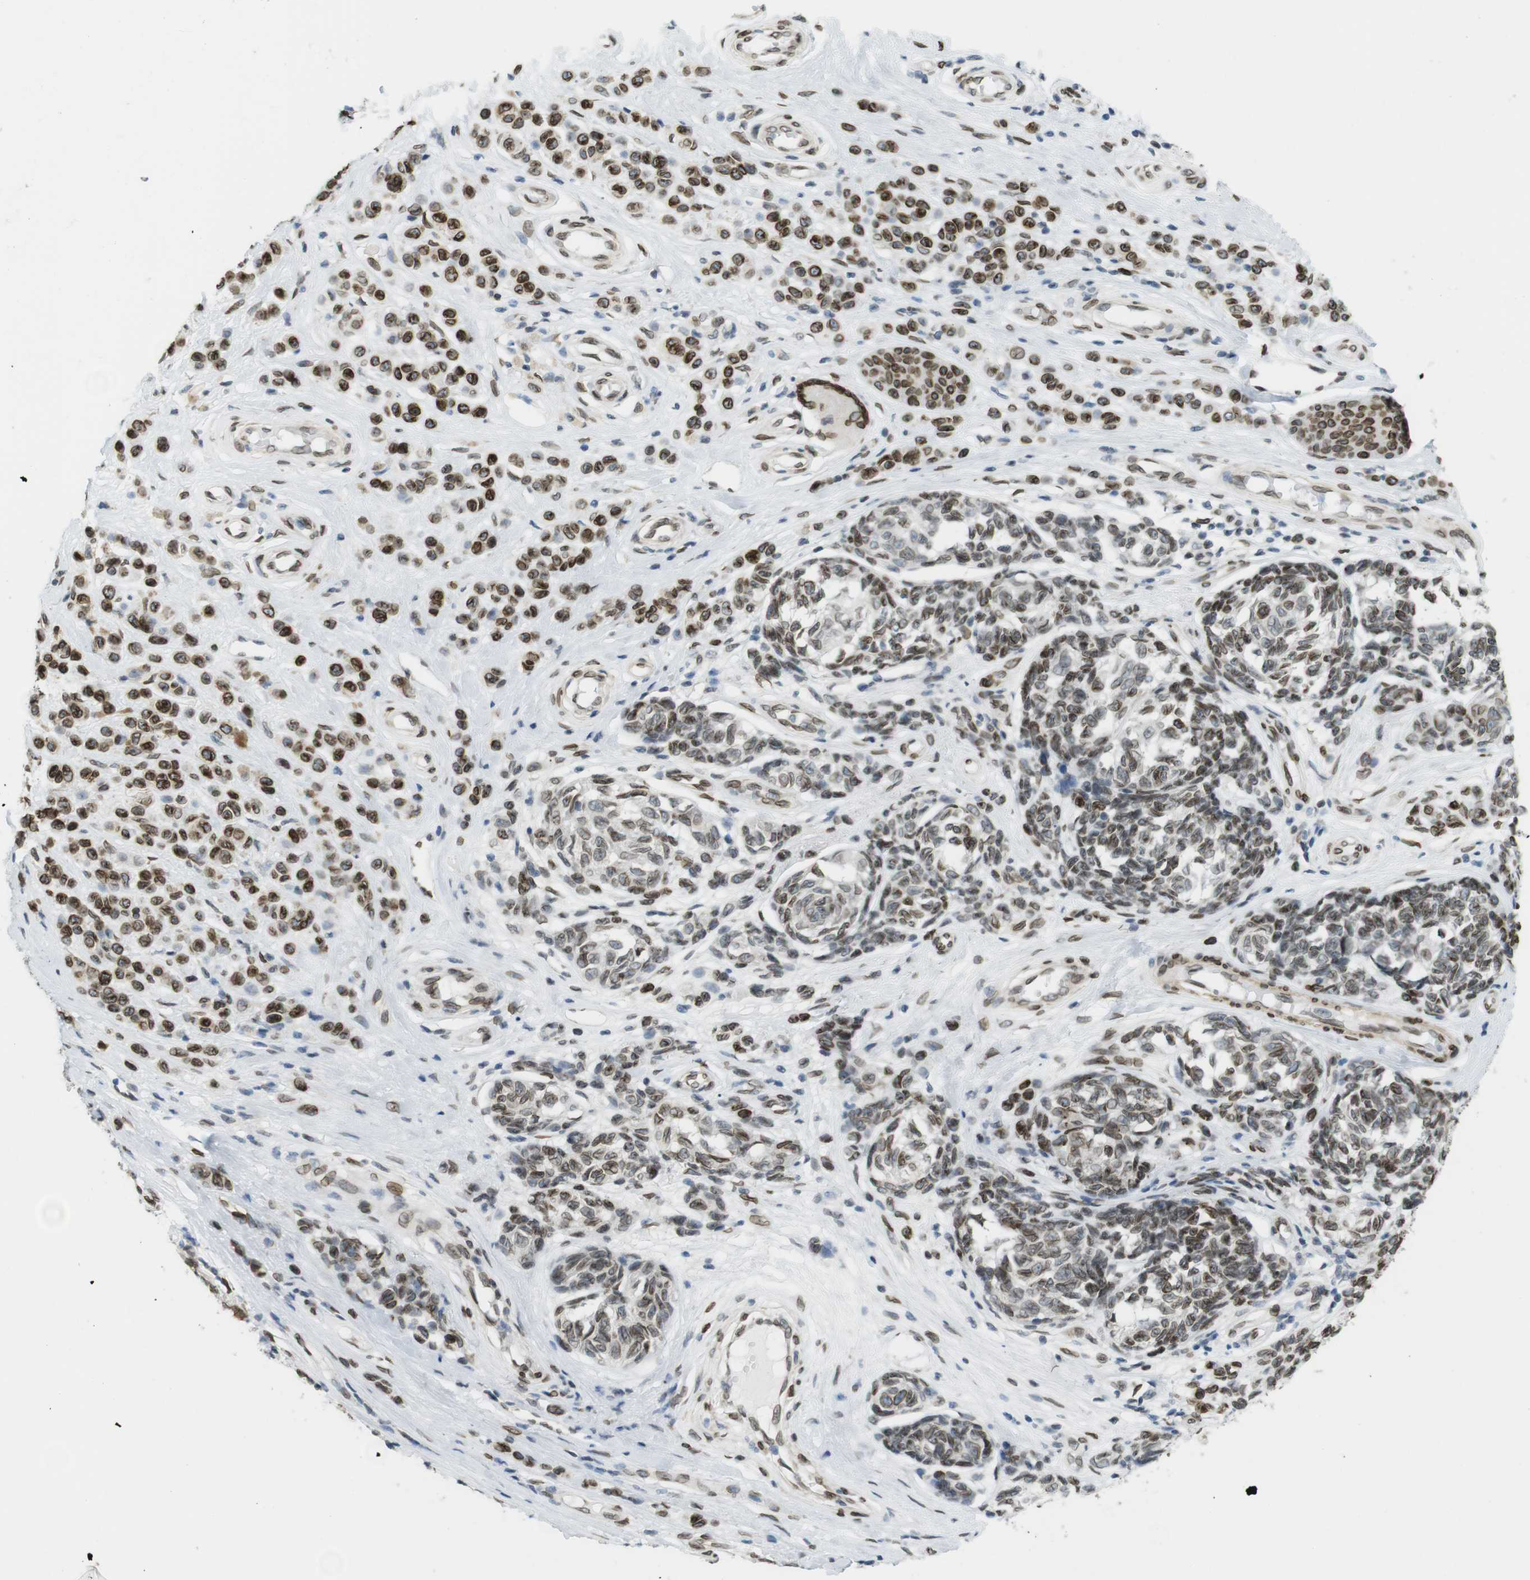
{"staining": {"intensity": "strong", "quantity": "25%-75%", "location": "cytoplasmic/membranous,nuclear"}, "tissue": "melanoma", "cell_type": "Tumor cells", "image_type": "cancer", "snomed": [{"axis": "morphology", "description": "Malignant melanoma, NOS"}, {"axis": "topography", "description": "Skin"}], "caption": "High-magnification brightfield microscopy of malignant melanoma stained with DAB (3,3'-diaminobenzidine) (brown) and counterstained with hematoxylin (blue). tumor cells exhibit strong cytoplasmic/membranous and nuclear positivity is present in about25%-75% of cells.", "gene": "ARL6IP6", "patient": {"sex": "female", "age": 64}}